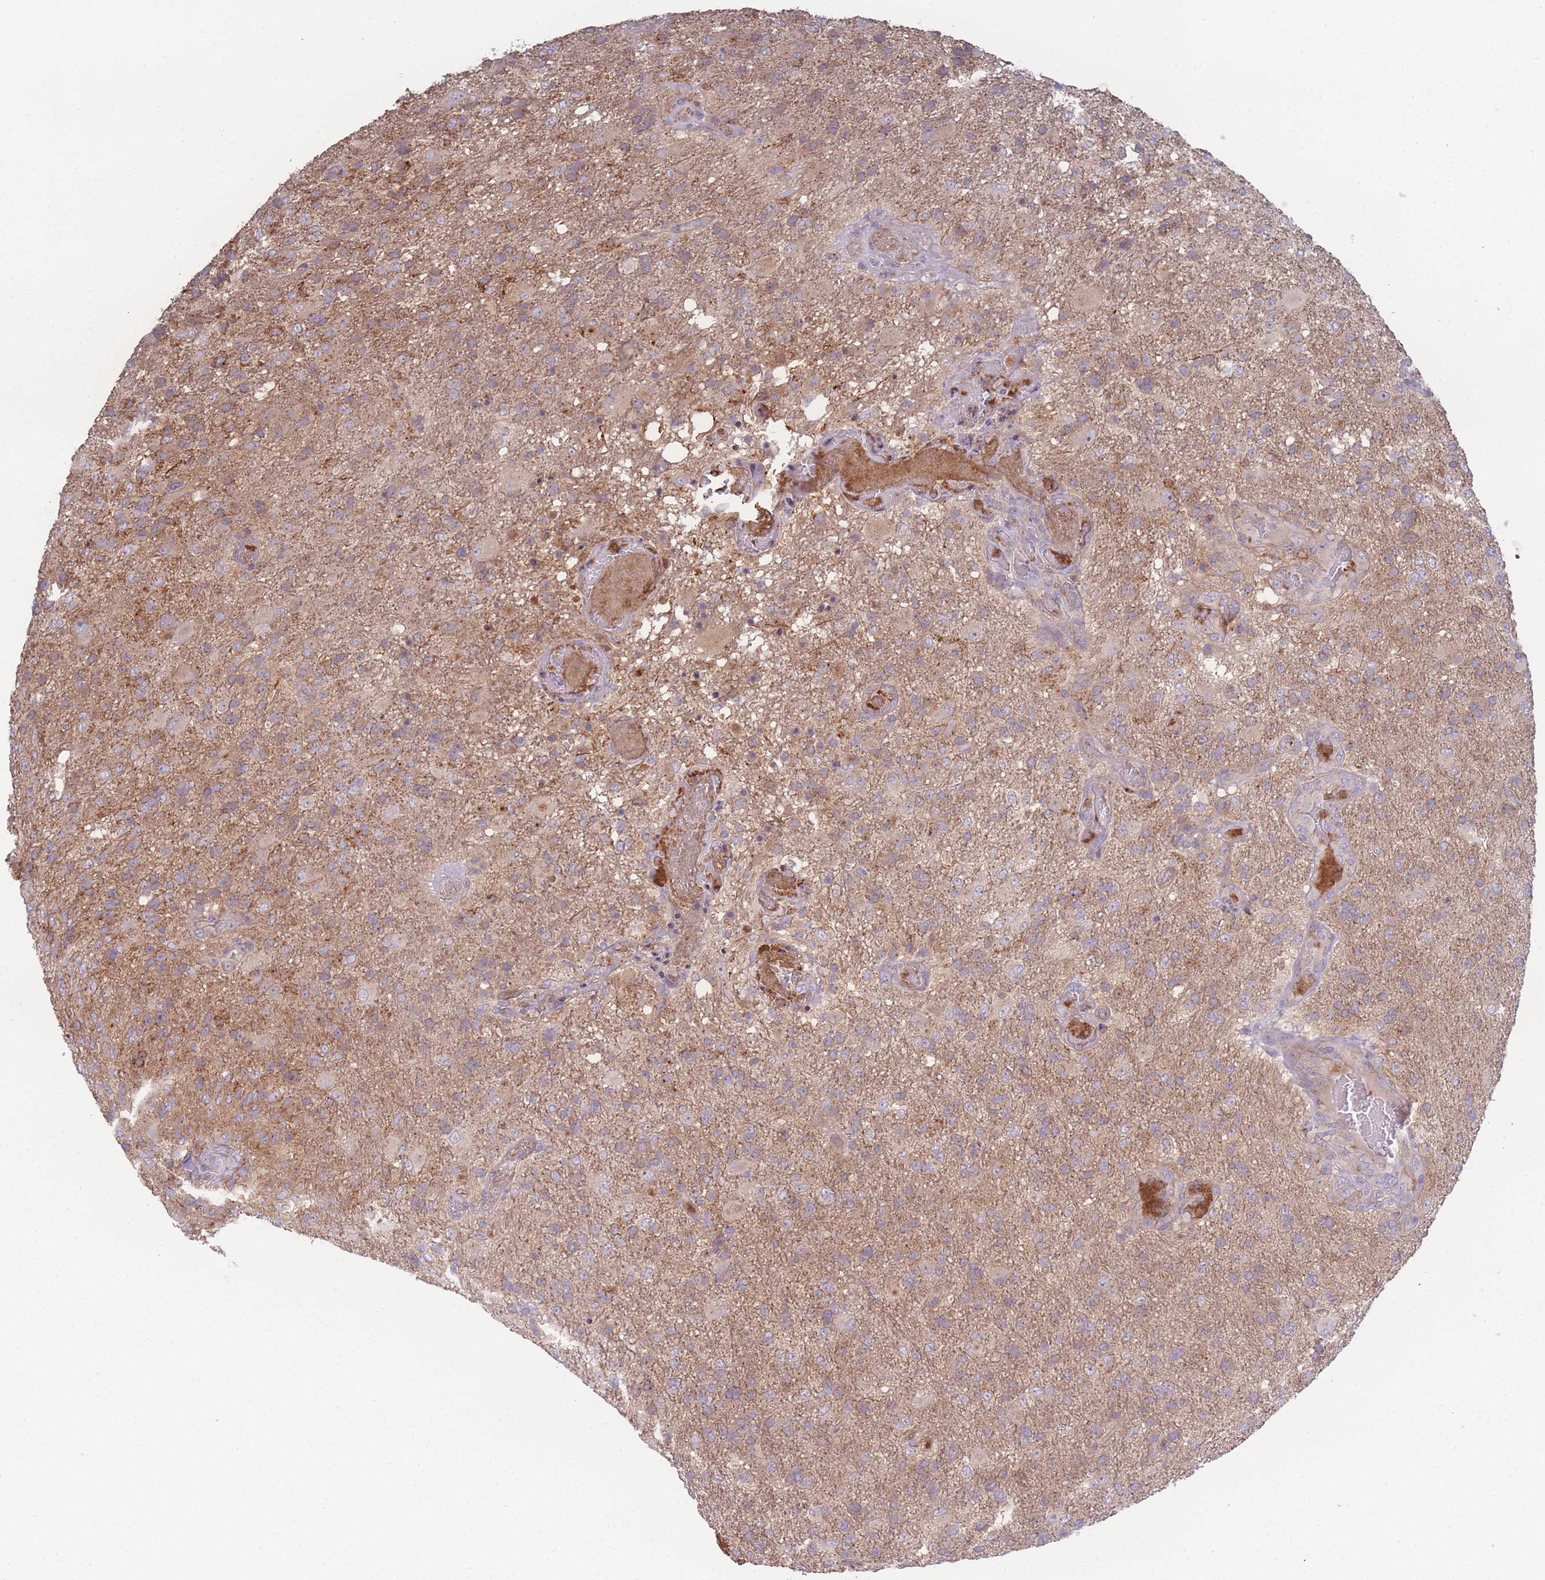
{"staining": {"intensity": "weak", "quantity": "25%-75%", "location": "cytoplasmic/membranous"}, "tissue": "glioma", "cell_type": "Tumor cells", "image_type": "cancer", "snomed": [{"axis": "morphology", "description": "Glioma, malignant, High grade"}, {"axis": "topography", "description": "Brain"}], "caption": "Glioma stained with IHC demonstrates weak cytoplasmic/membranous staining in approximately 25%-75% of tumor cells.", "gene": "STEAP3", "patient": {"sex": "female", "age": 74}}